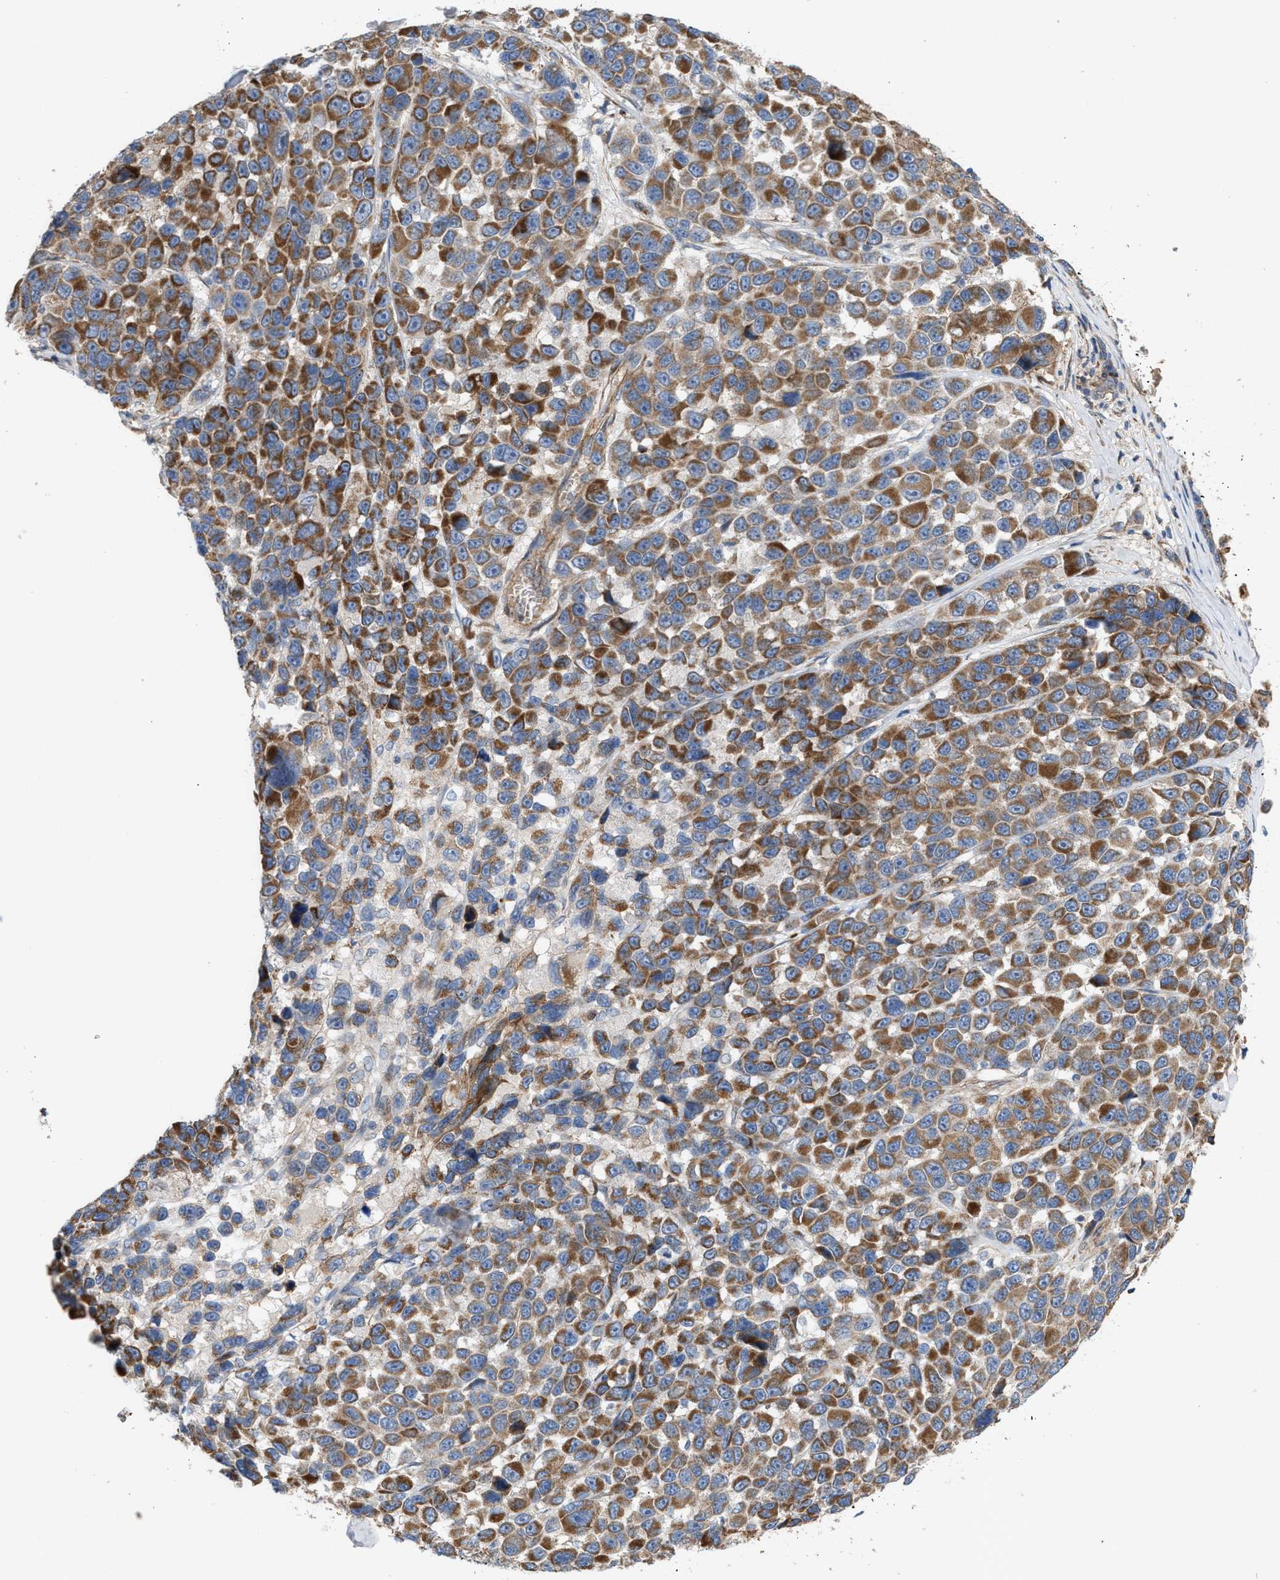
{"staining": {"intensity": "moderate", "quantity": ">75%", "location": "cytoplasmic/membranous"}, "tissue": "melanoma", "cell_type": "Tumor cells", "image_type": "cancer", "snomed": [{"axis": "morphology", "description": "Malignant melanoma, NOS"}, {"axis": "topography", "description": "Skin"}], "caption": "A high-resolution photomicrograph shows immunohistochemistry staining of malignant melanoma, which demonstrates moderate cytoplasmic/membranous expression in approximately >75% of tumor cells.", "gene": "OXSM", "patient": {"sex": "male", "age": 53}}